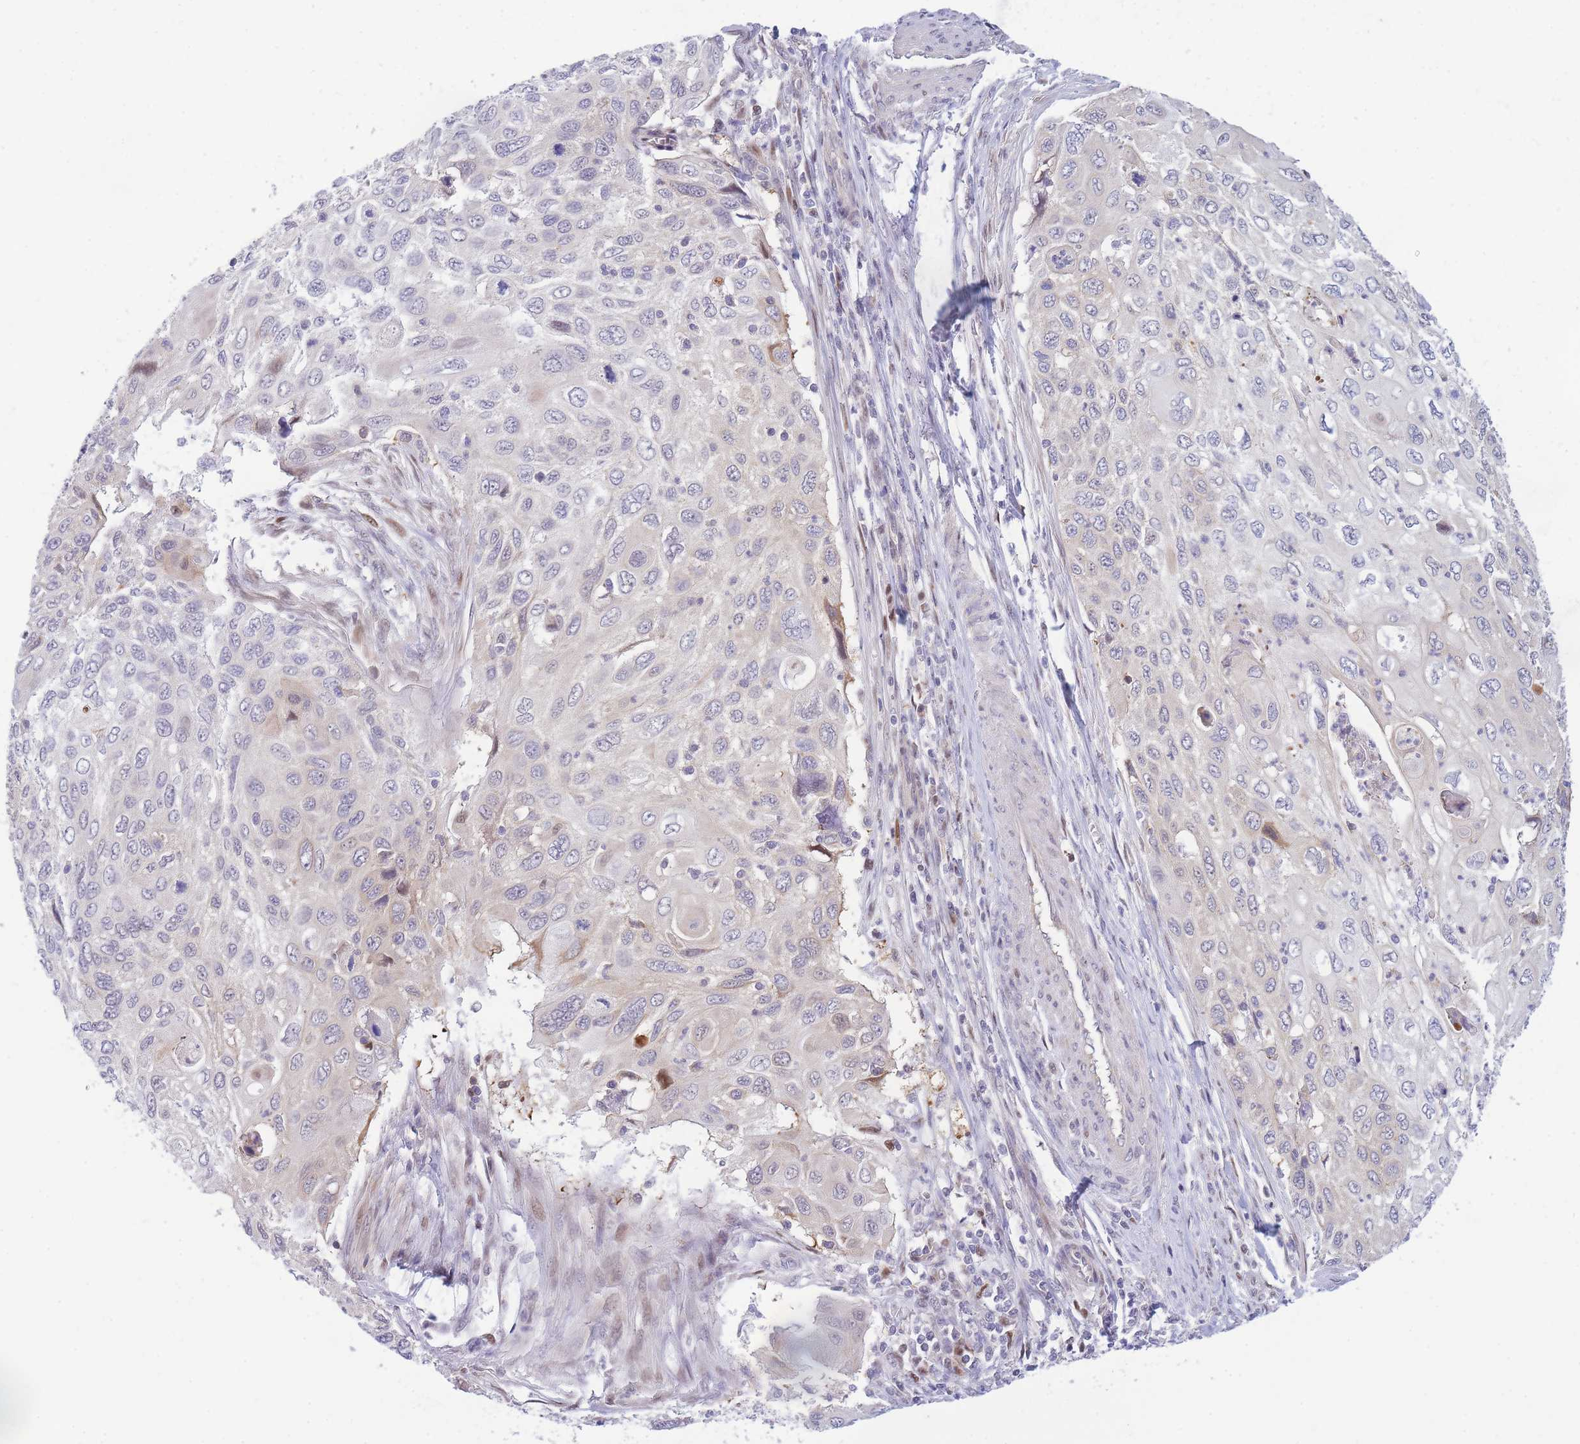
{"staining": {"intensity": "moderate", "quantity": "<25%", "location": "nuclear"}, "tissue": "cervical cancer", "cell_type": "Tumor cells", "image_type": "cancer", "snomed": [{"axis": "morphology", "description": "Squamous cell carcinoma, NOS"}, {"axis": "topography", "description": "Cervix"}], "caption": "Human cervical squamous cell carcinoma stained for a protein (brown) displays moderate nuclear positive staining in approximately <25% of tumor cells.", "gene": "CRACD", "patient": {"sex": "female", "age": 70}}